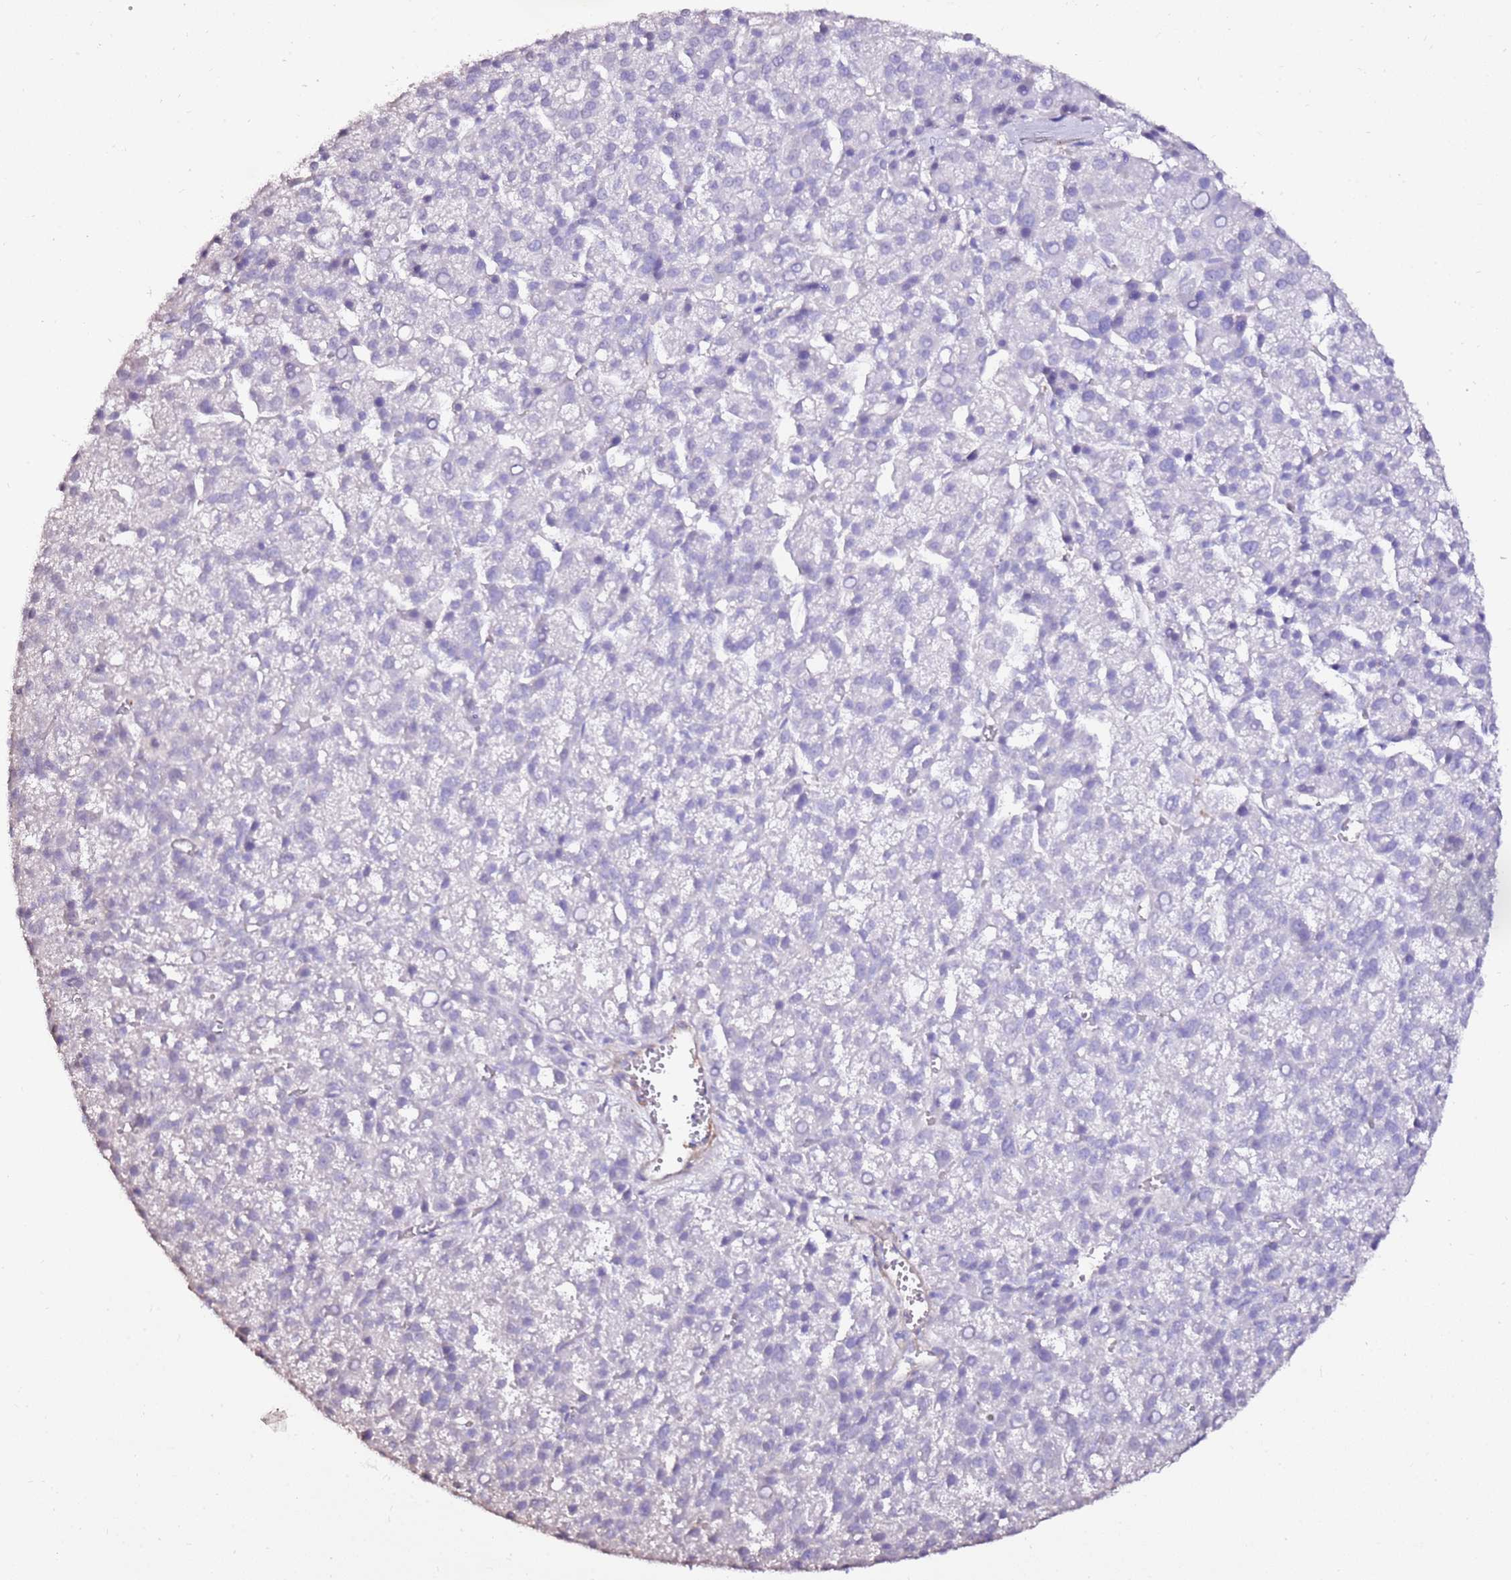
{"staining": {"intensity": "negative", "quantity": "none", "location": "none"}, "tissue": "liver cancer", "cell_type": "Tumor cells", "image_type": "cancer", "snomed": [{"axis": "morphology", "description": "Carcinoma, Hepatocellular, NOS"}, {"axis": "topography", "description": "Liver"}], "caption": "Tumor cells are negative for protein expression in human liver cancer (hepatocellular carcinoma).", "gene": "ART5", "patient": {"sex": "female", "age": 58}}